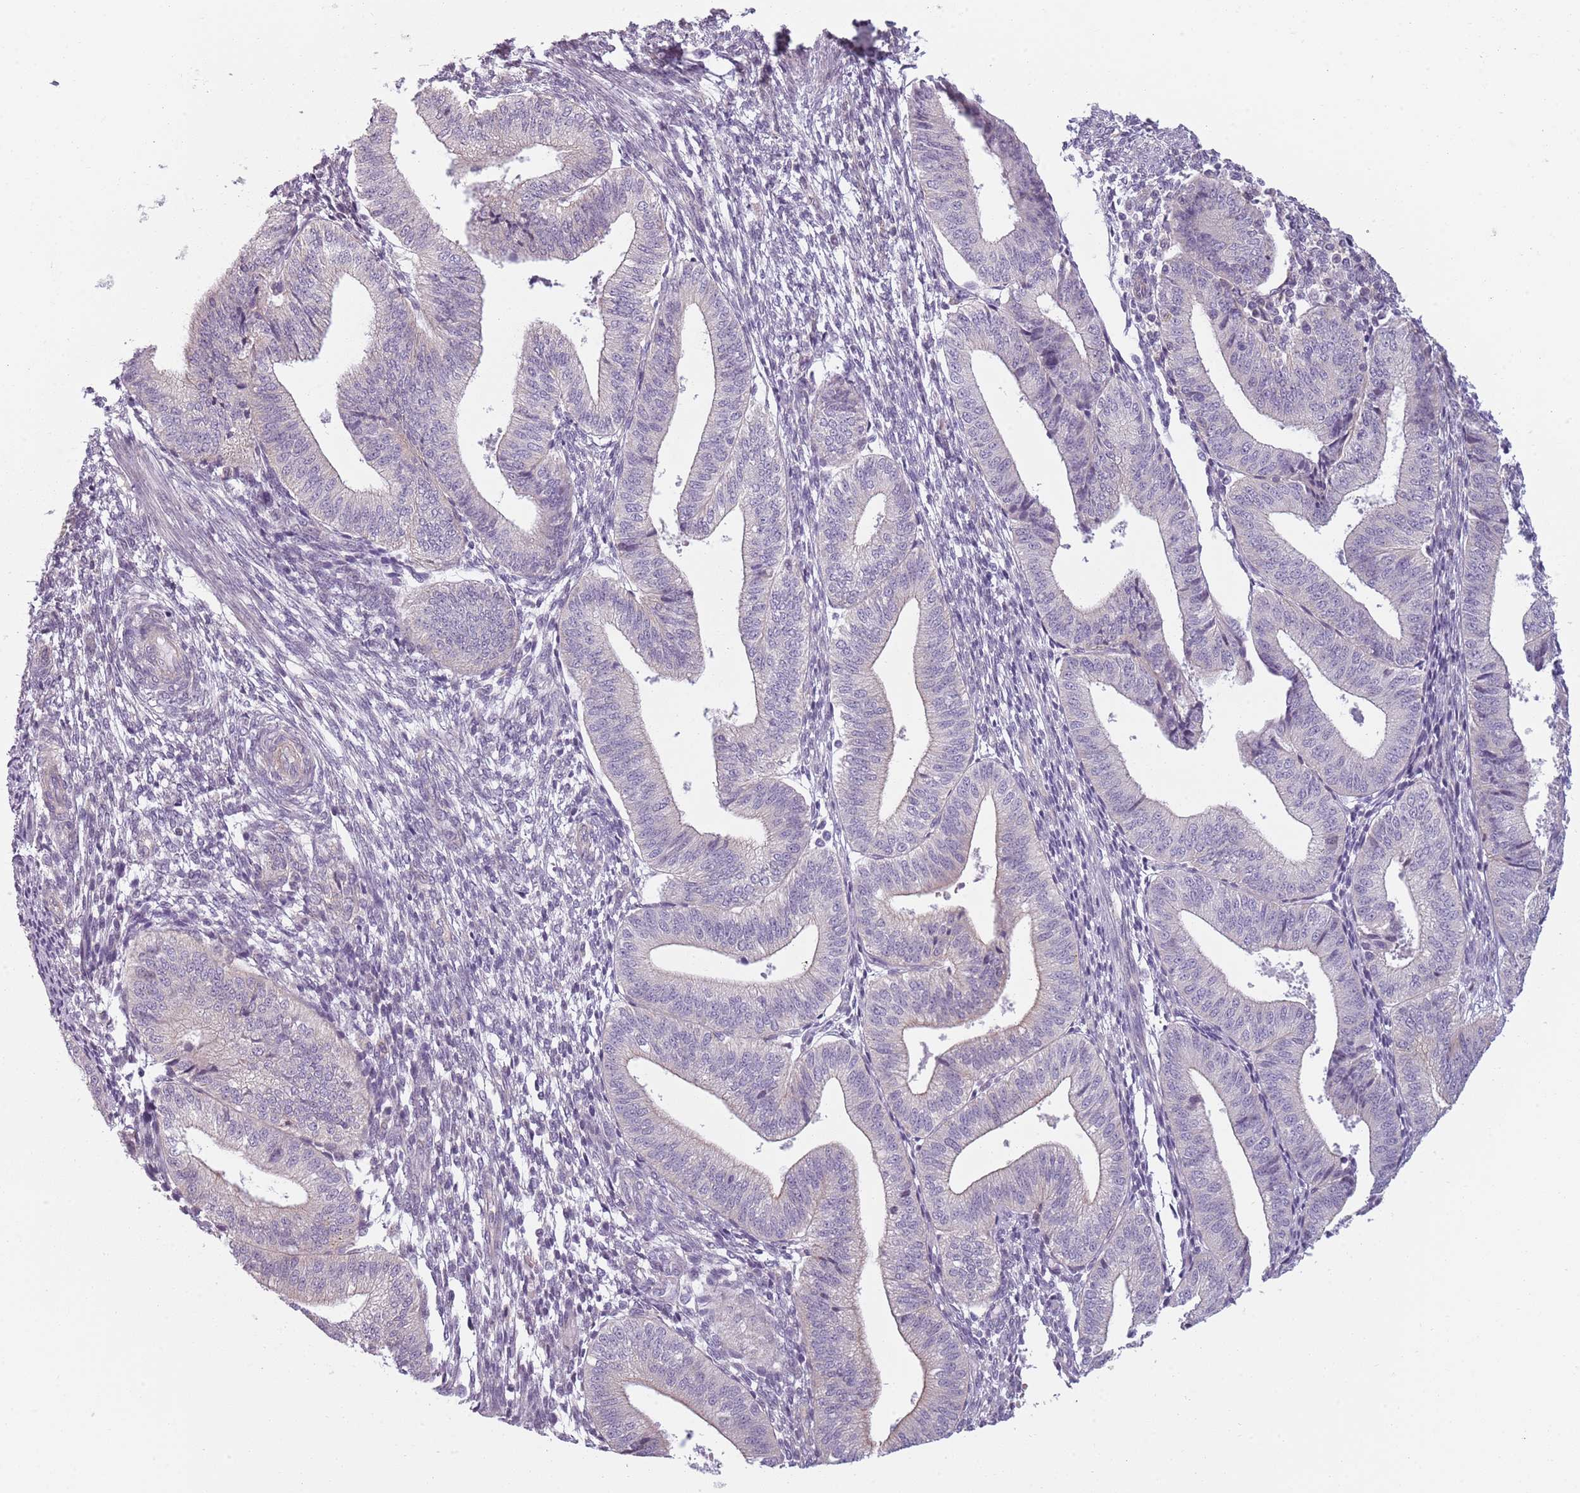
{"staining": {"intensity": "negative", "quantity": "none", "location": "none"}, "tissue": "endometrium", "cell_type": "Cells in endometrial stroma", "image_type": "normal", "snomed": [{"axis": "morphology", "description": "Normal tissue, NOS"}, {"axis": "topography", "description": "Endometrium"}], "caption": "DAB (3,3'-diaminobenzidine) immunohistochemical staining of benign endometrium reveals no significant positivity in cells in endometrial stroma.", "gene": "TLCD2", "patient": {"sex": "female", "age": 34}}